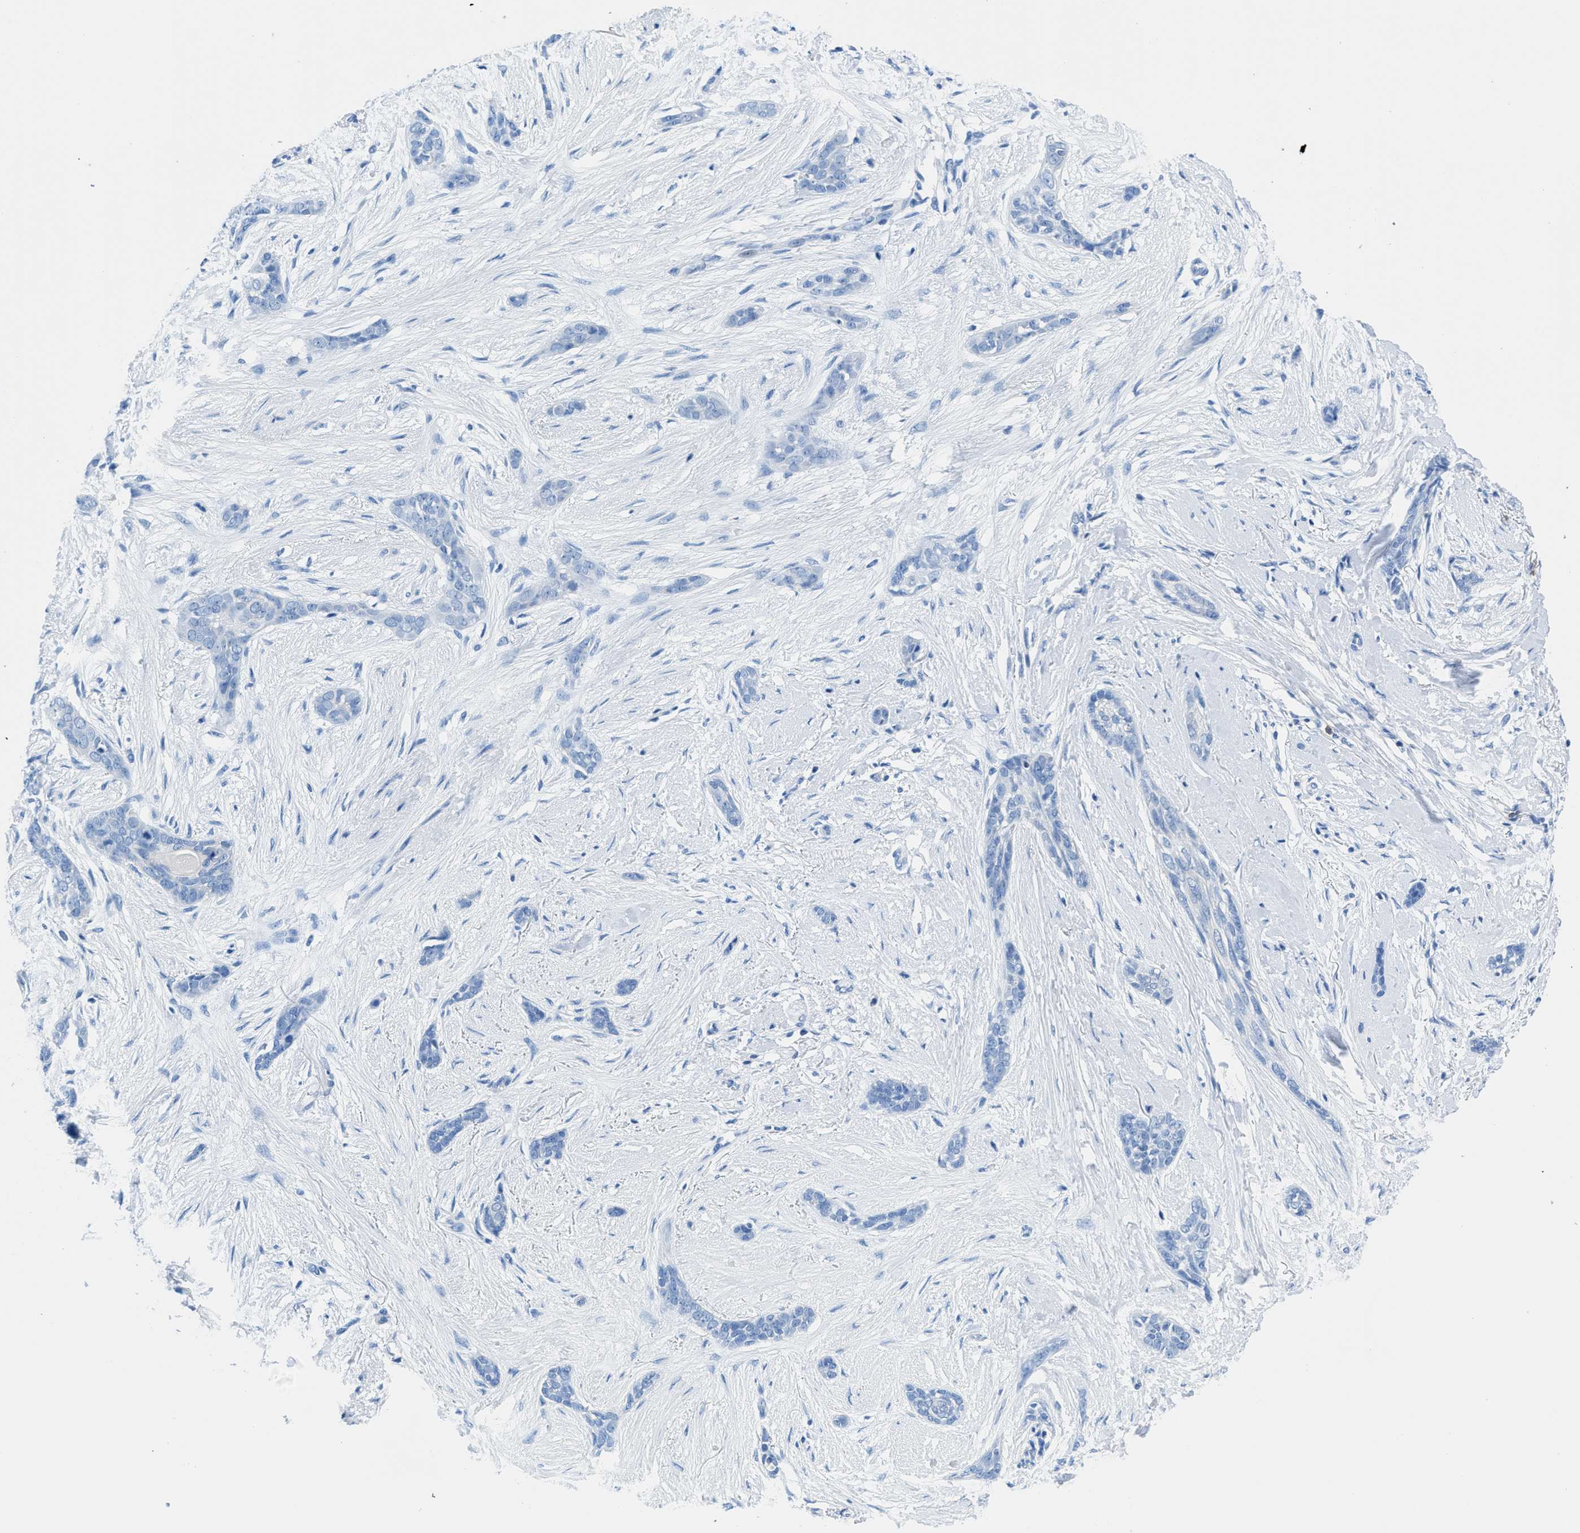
{"staining": {"intensity": "negative", "quantity": "none", "location": "none"}, "tissue": "skin cancer", "cell_type": "Tumor cells", "image_type": "cancer", "snomed": [{"axis": "morphology", "description": "Basal cell carcinoma"}, {"axis": "morphology", "description": "Adnexal tumor, benign"}, {"axis": "topography", "description": "Skin"}], "caption": "Tumor cells show no significant protein positivity in skin cancer. Nuclei are stained in blue.", "gene": "NEB", "patient": {"sex": "female", "age": 42}}